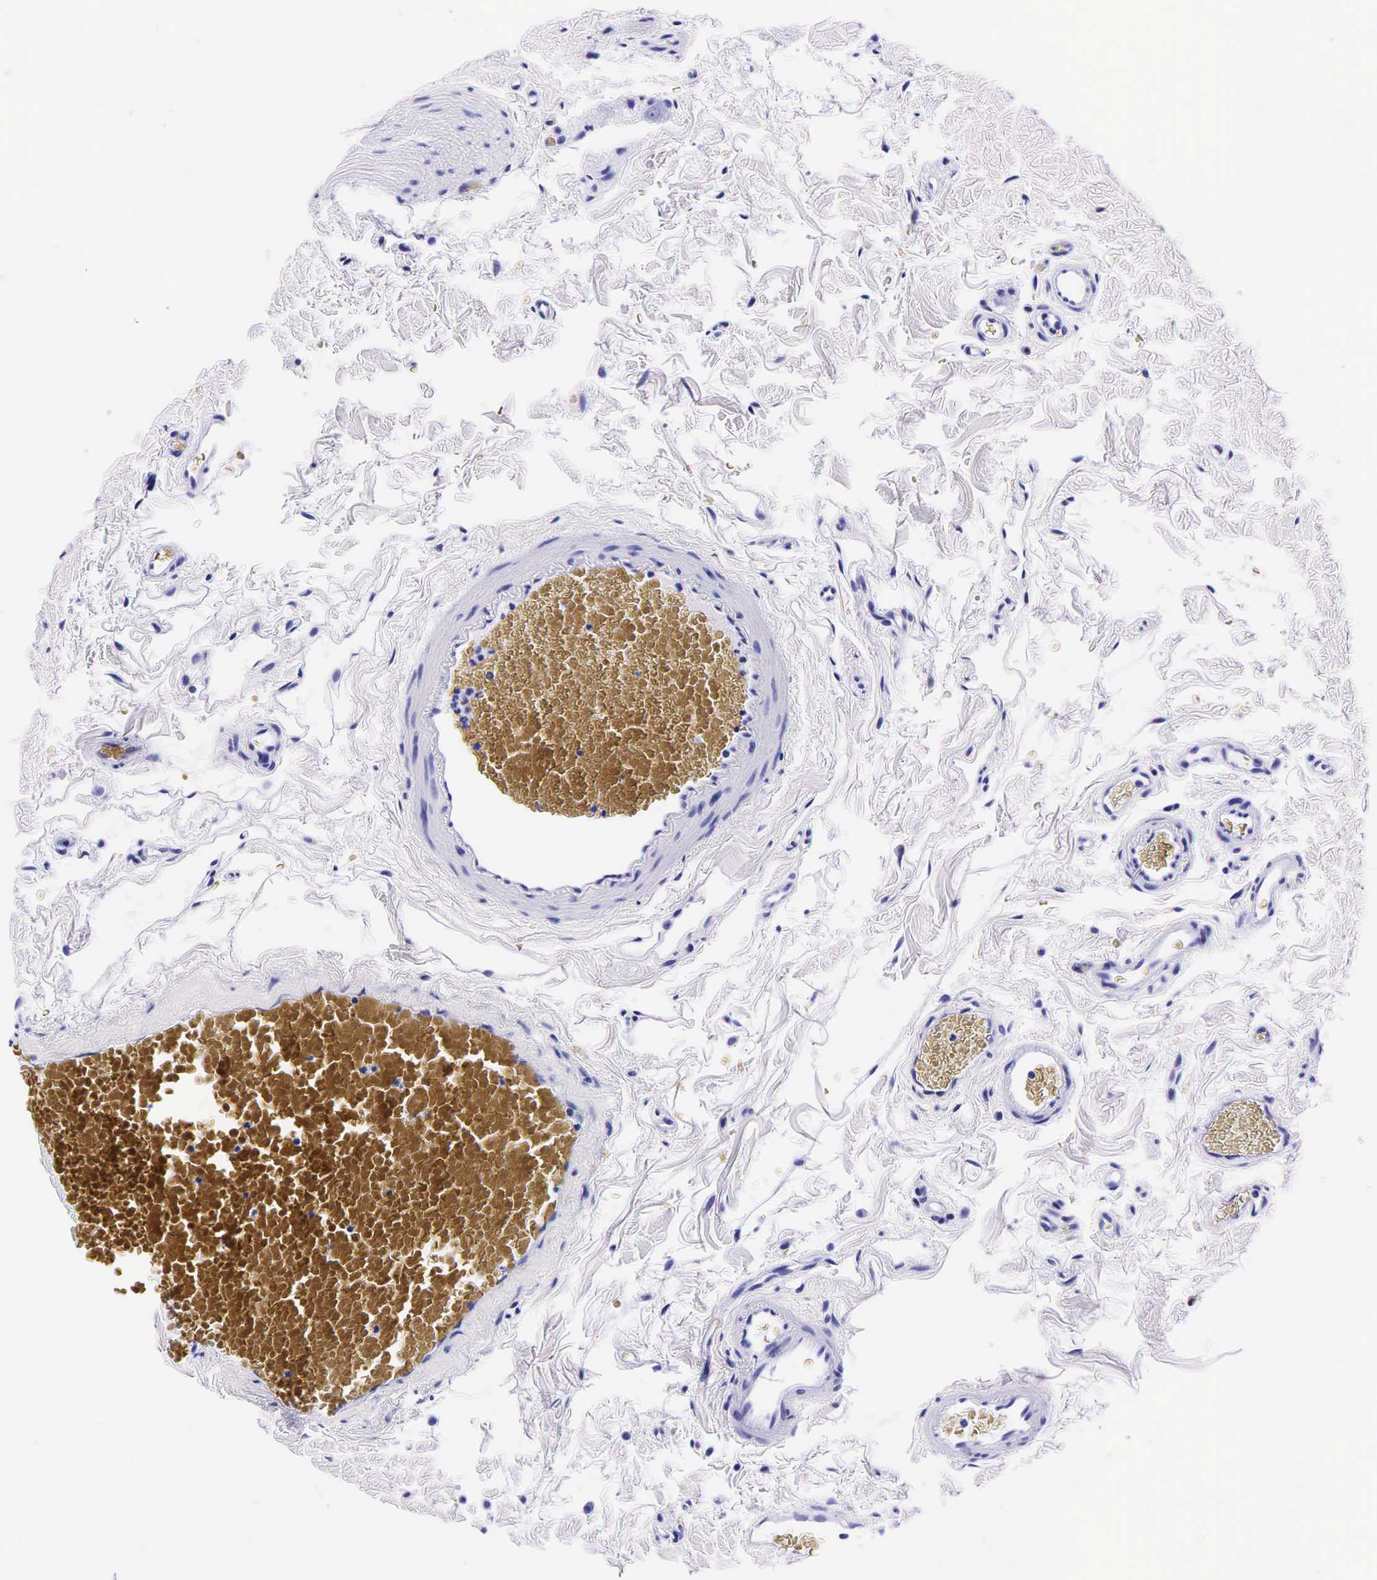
{"staining": {"intensity": "negative", "quantity": "none", "location": "none"}, "tissue": "duodenum", "cell_type": "Glandular cells", "image_type": "normal", "snomed": [{"axis": "morphology", "description": "Normal tissue, NOS"}, {"axis": "topography", "description": "Duodenum"}], "caption": "High magnification brightfield microscopy of unremarkable duodenum stained with DAB (brown) and counterstained with hematoxylin (blue): glandular cells show no significant expression.", "gene": "GAST", "patient": {"sex": "male", "age": 70}}